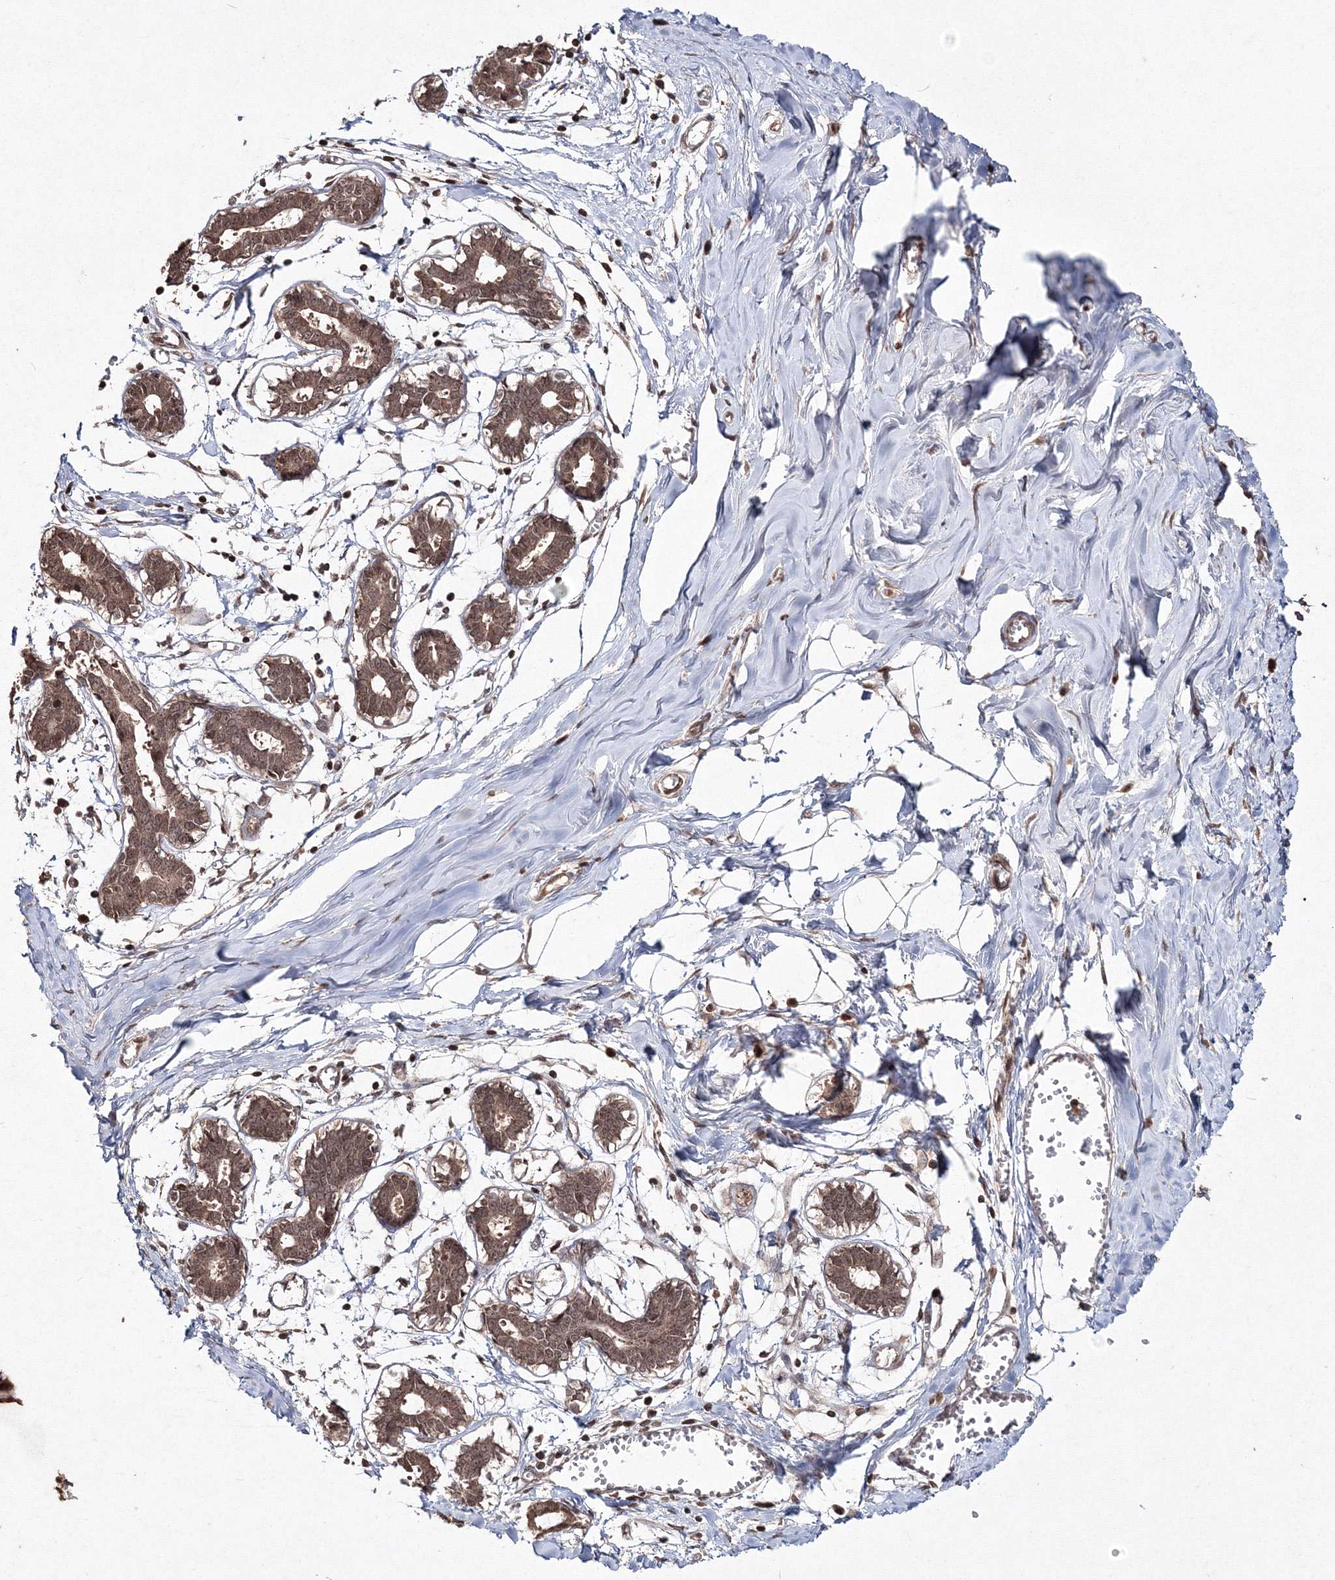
{"staining": {"intensity": "moderate", "quantity": ">75%", "location": "cytoplasmic/membranous"}, "tissue": "breast", "cell_type": "Adipocytes", "image_type": "normal", "snomed": [{"axis": "morphology", "description": "Normal tissue, NOS"}, {"axis": "topography", "description": "Breast"}], "caption": "Adipocytes demonstrate medium levels of moderate cytoplasmic/membranous staining in about >75% of cells in benign breast. Using DAB (3,3'-diaminobenzidine) (brown) and hematoxylin (blue) stains, captured at high magnification using brightfield microscopy.", "gene": "PEX13", "patient": {"sex": "female", "age": 27}}